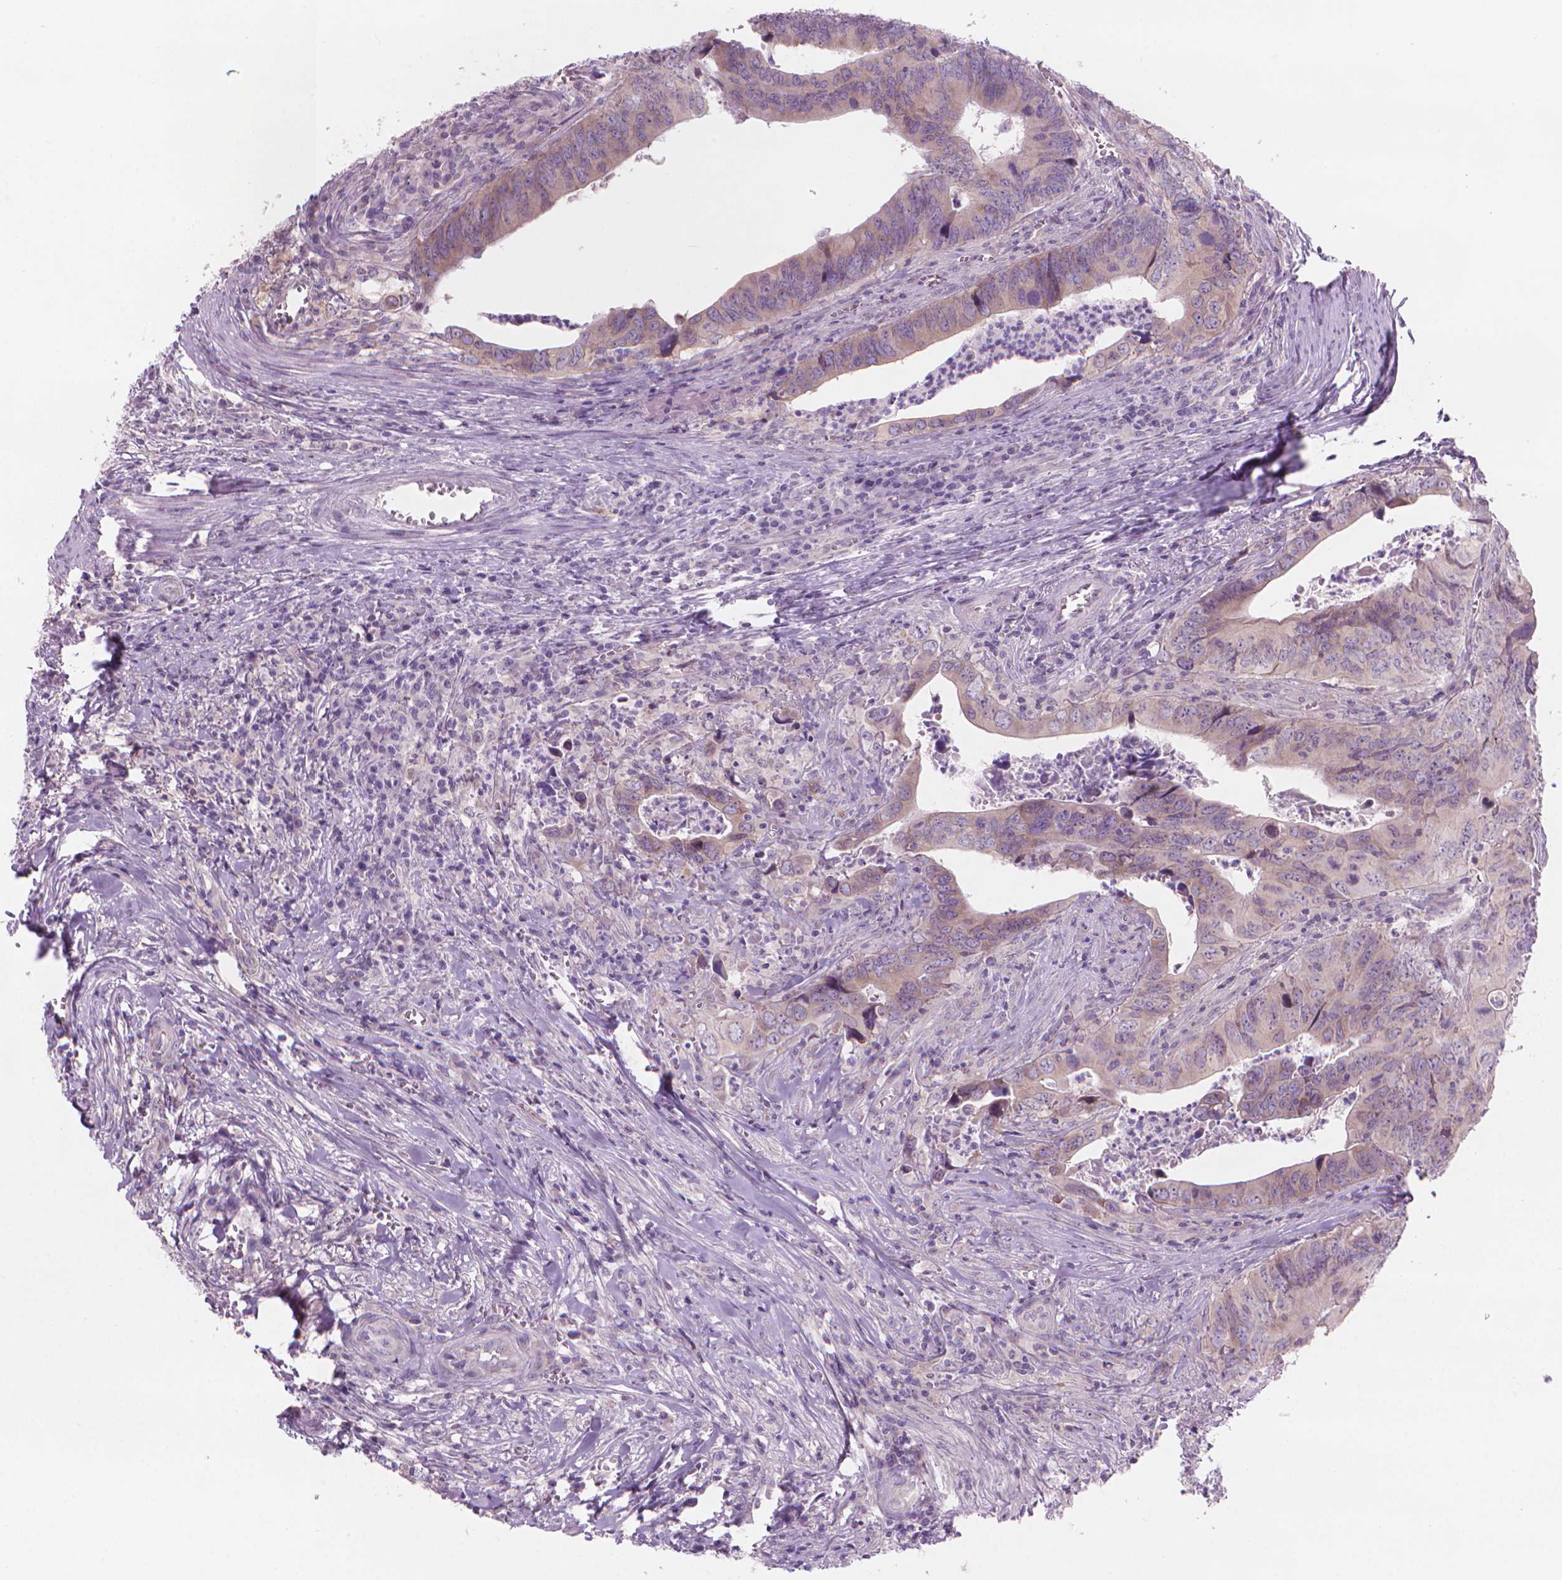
{"staining": {"intensity": "weak", "quantity": "25%-75%", "location": "cytoplasmic/membranous"}, "tissue": "colorectal cancer", "cell_type": "Tumor cells", "image_type": "cancer", "snomed": [{"axis": "morphology", "description": "Adenocarcinoma, NOS"}, {"axis": "topography", "description": "Colon"}], "caption": "Colorectal cancer (adenocarcinoma) stained with IHC displays weak cytoplasmic/membranous staining in about 25%-75% of tumor cells. The staining was performed using DAB (3,3'-diaminobenzidine), with brown indicating positive protein expression. Nuclei are stained blue with hematoxylin.", "gene": "ENSG00000187186", "patient": {"sex": "female", "age": 82}}